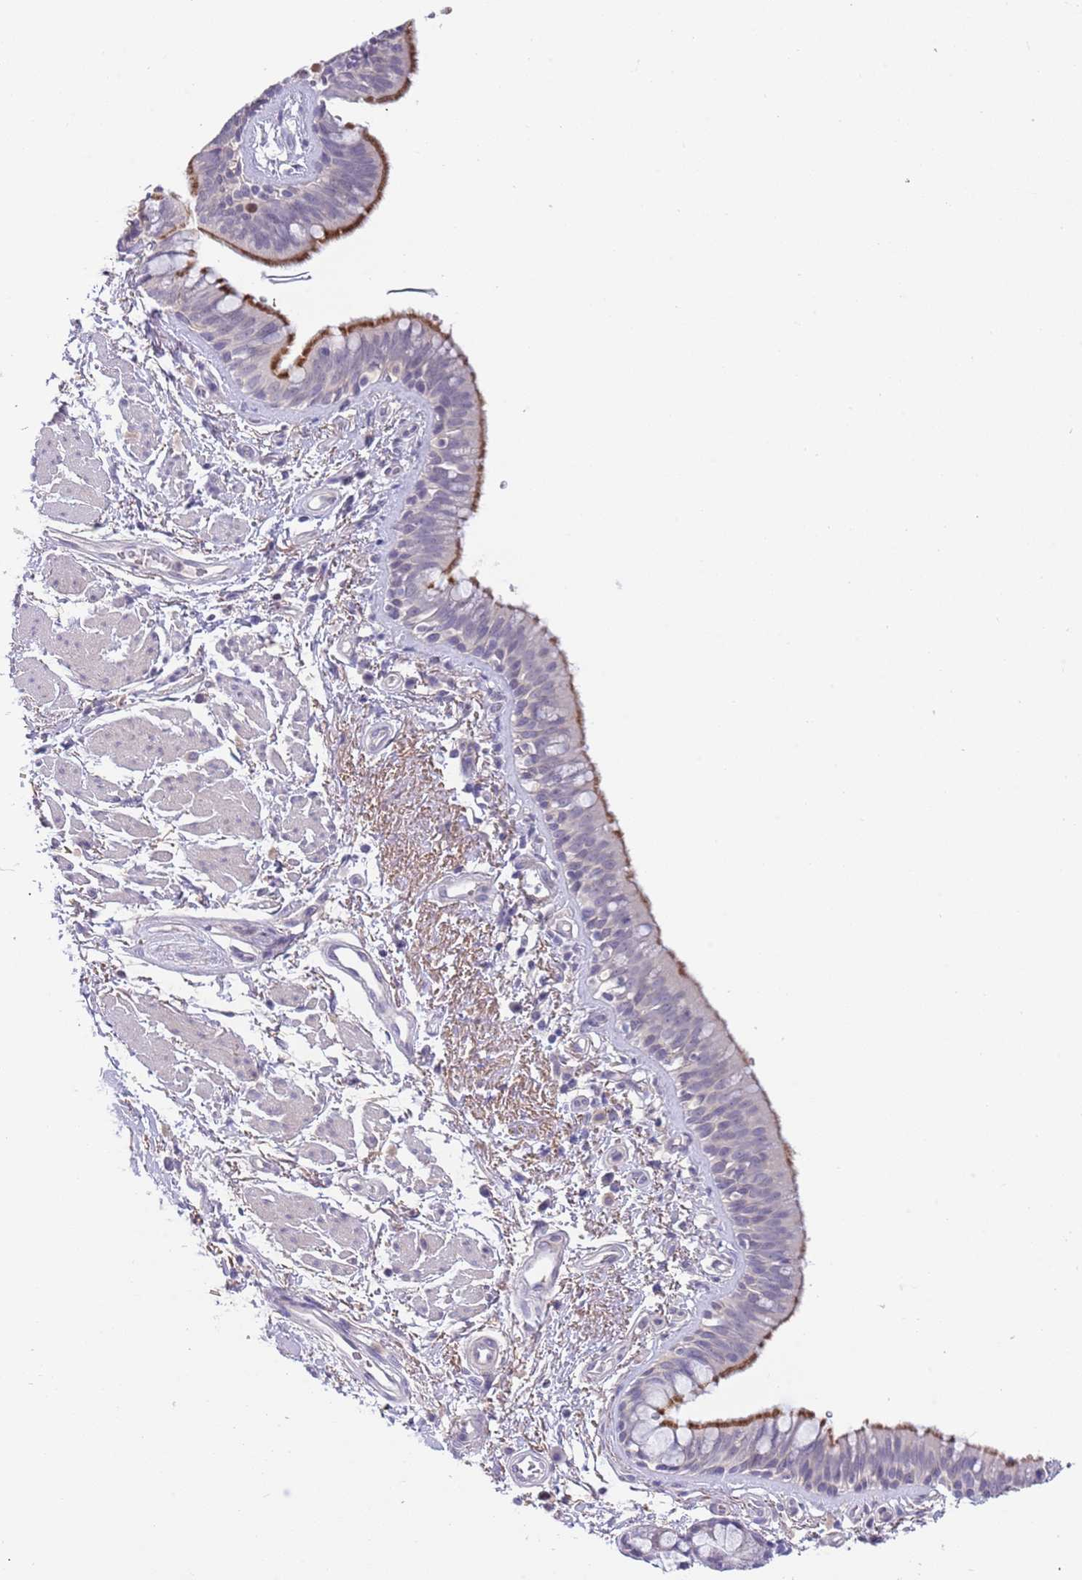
{"staining": {"intensity": "moderate", "quantity": "<25%", "location": "cytoplasmic/membranous"}, "tissue": "bronchus", "cell_type": "Respiratory epithelial cells", "image_type": "normal", "snomed": [{"axis": "morphology", "description": "Normal tissue, NOS"}, {"axis": "morphology", "description": "Neoplasm, uncertain whether benign or malignant"}, {"axis": "topography", "description": "Bronchus"}, {"axis": "topography", "description": "Lung"}], "caption": "A low amount of moderate cytoplasmic/membranous expression is seen in about <25% of respiratory epithelial cells in unremarkable bronchus.", "gene": "PIMREG", "patient": {"sex": "male", "age": 55}}